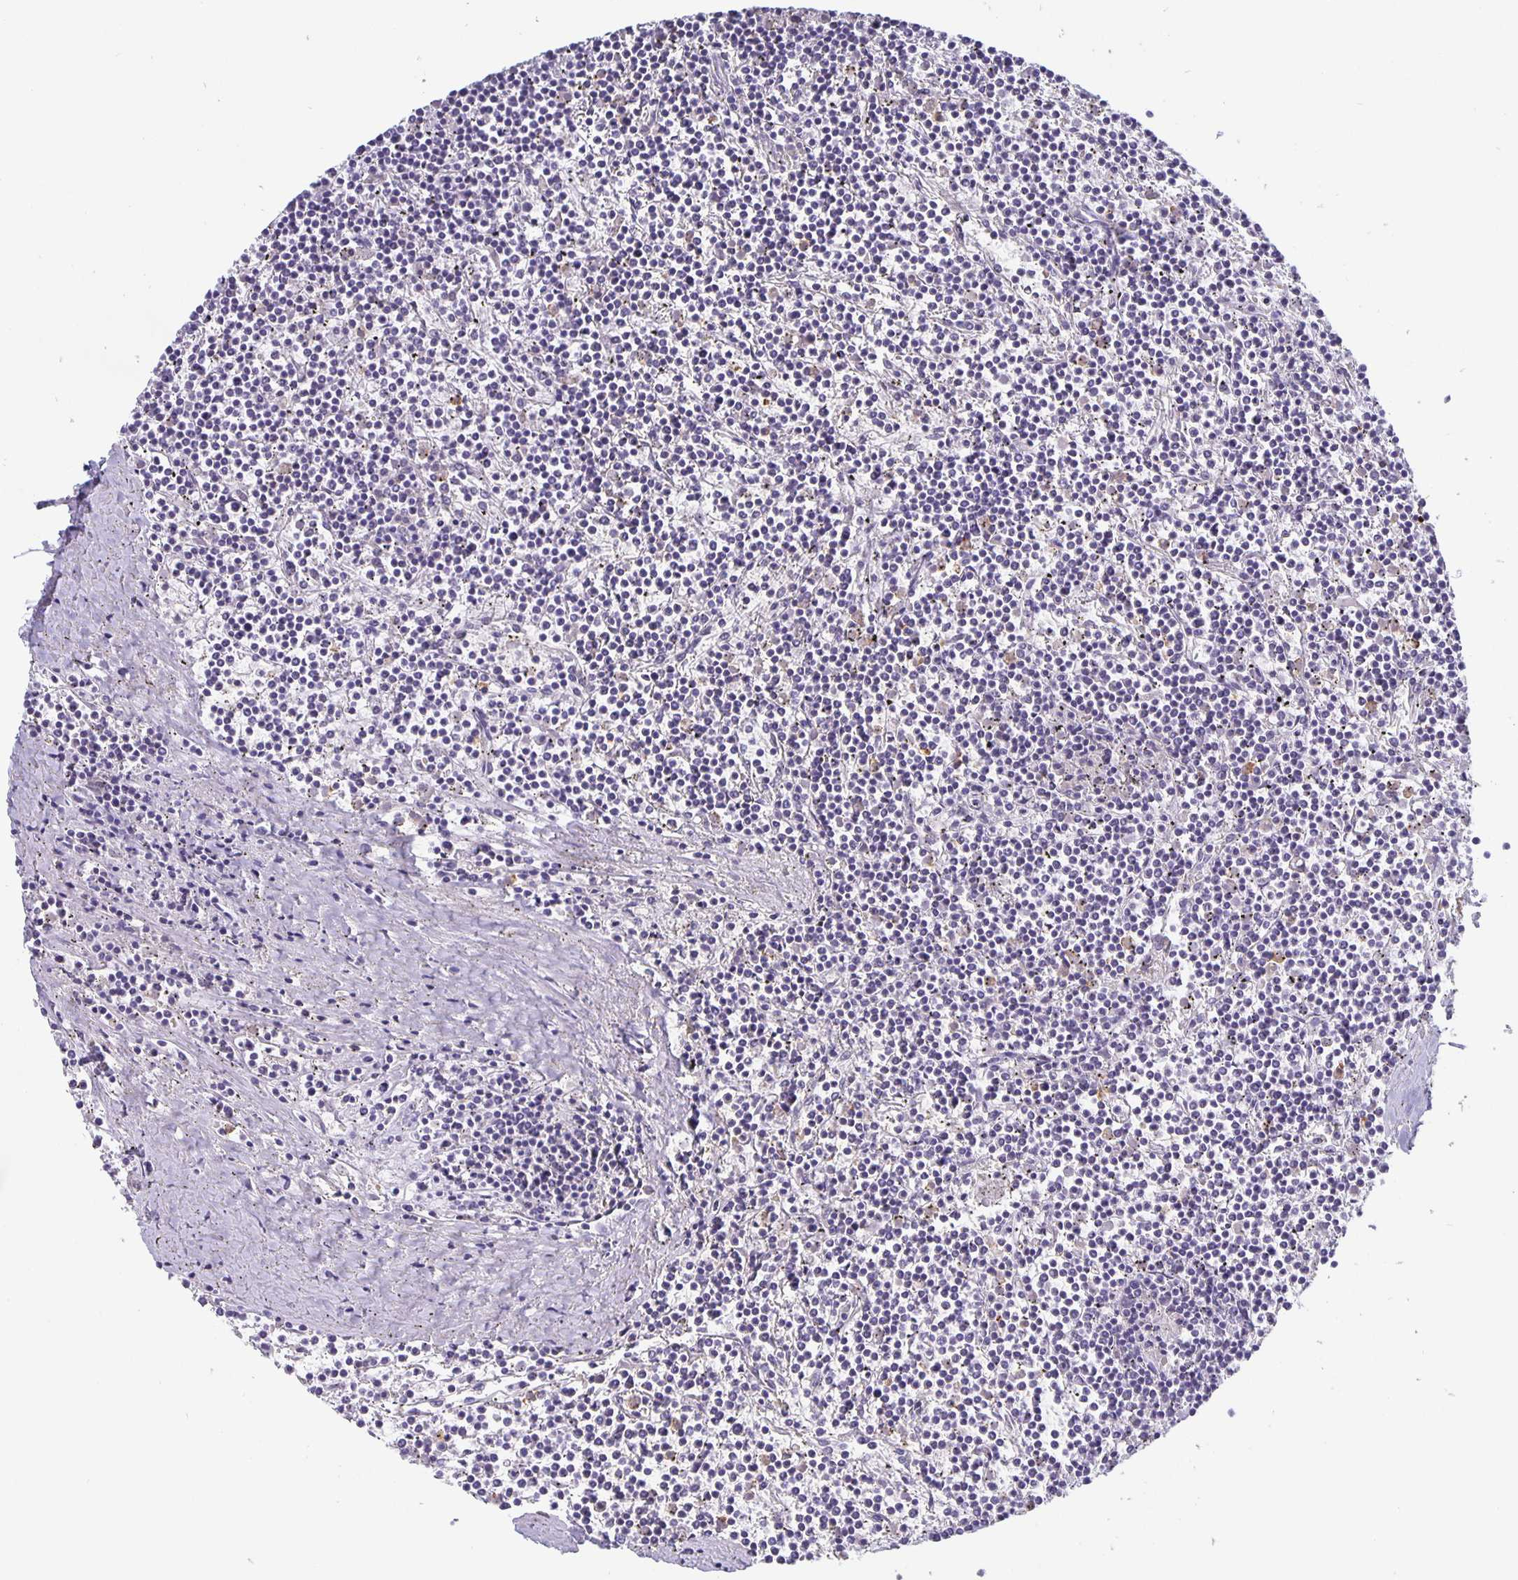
{"staining": {"intensity": "negative", "quantity": "none", "location": "none"}, "tissue": "lymphoma", "cell_type": "Tumor cells", "image_type": "cancer", "snomed": [{"axis": "morphology", "description": "Malignant lymphoma, non-Hodgkin's type, Low grade"}, {"axis": "topography", "description": "Spleen"}], "caption": "Tumor cells are negative for protein expression in human lymphoma.", "gene": "GDF15", "patient": {"sex": "female", "age": 19}}